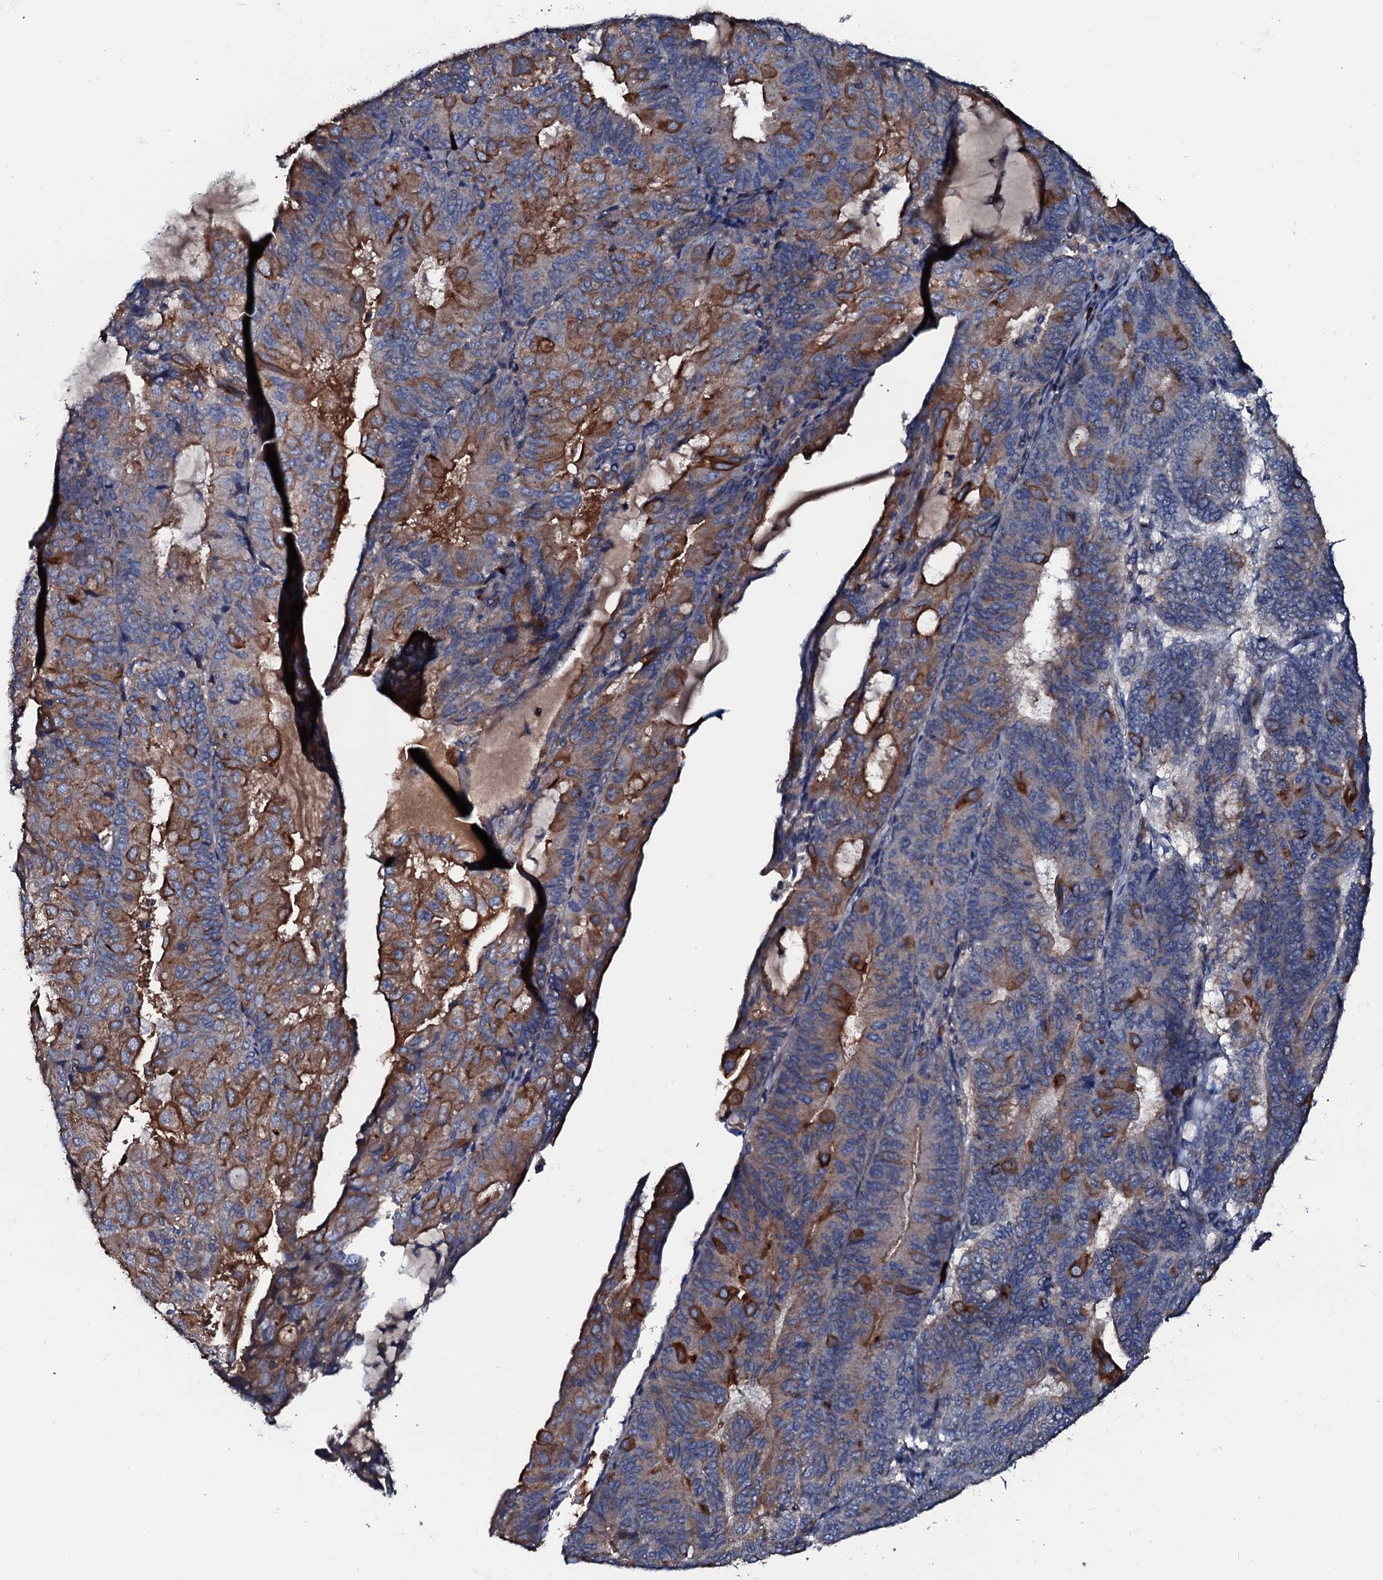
{"staining": {"intensity": "strong", "quantity": "25%-75%", "location": "cytoplasmic/membranous"}, "tissue": "endometrial cancer", "cell_type": "Tumor cells", "image_type": "cancer", "snomed": [{"axis": "morphology", "description": "Adenocarcinoma, NOS"}, {"axis": "topography", "description": "Endometrium"}], "caption": "This photomicrograph shows endometrial cancer (adenocarcinoma) stained with immunohistochemistry to label a protein in brown. The cytoplasmic/membranous of tumor cells show strong positivity for the protein. Nuclei are counter-stained blue.", "gene": "NEK1", "patient": {"sex": "female", "age": 81}}